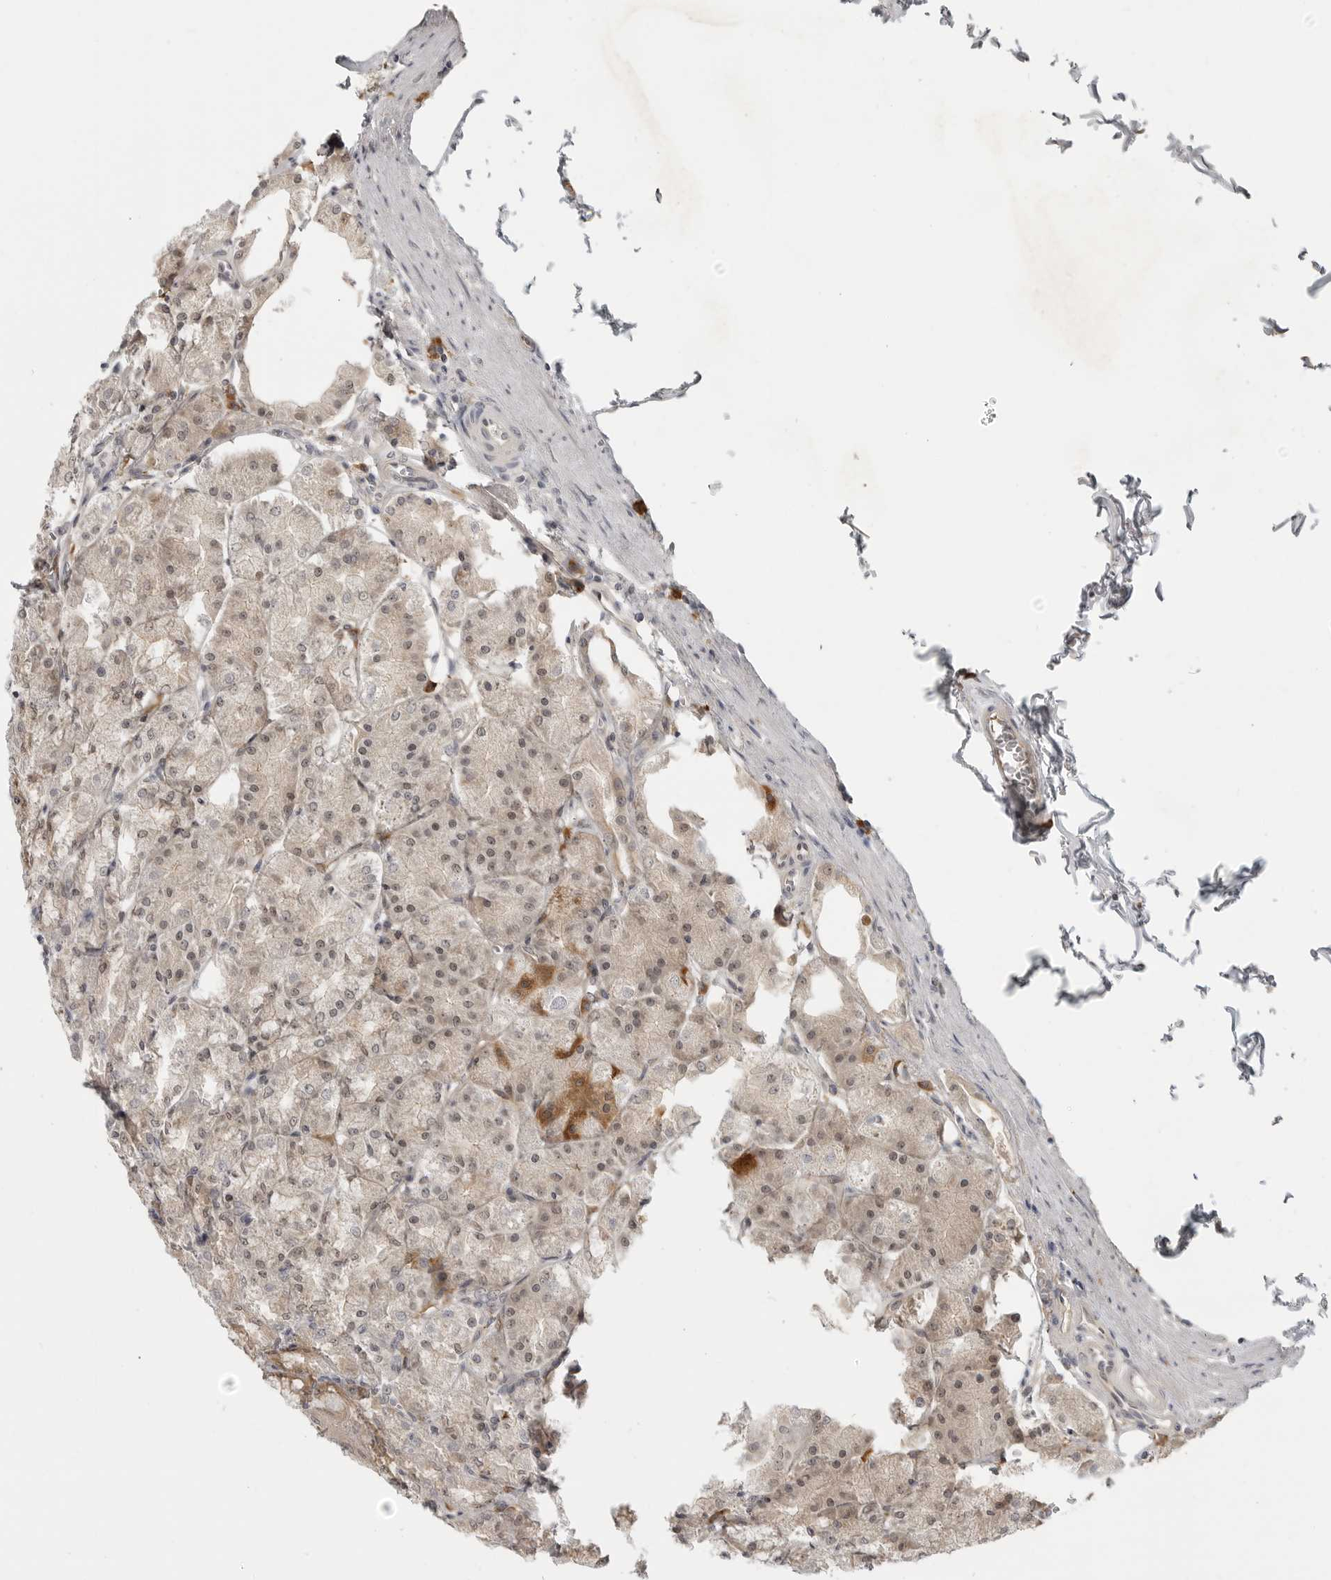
{"staining": {"intensity": "weak", "quantity": "25%-75%", "location": "cytoplasmic/membranous,nuclear"}, "tissue": "stomach", "cell_type": "Glandular cells", "image_type": "normal", "snomed": [{"axis": "morphology", "description": "Normal tissue, NOS"}, {"axis": "topography", "description": "Stomach, lower"}], "caption": "Immunohistochemical staining of unremarkable stomach shows 25%-75% levels of weak cytoplasmic/membranous,nuclear protein positivity in approximately 25%-75% of glandular cells.", "gene": "CEP295NL", "patient": {"sex": "male", "age": 71}}